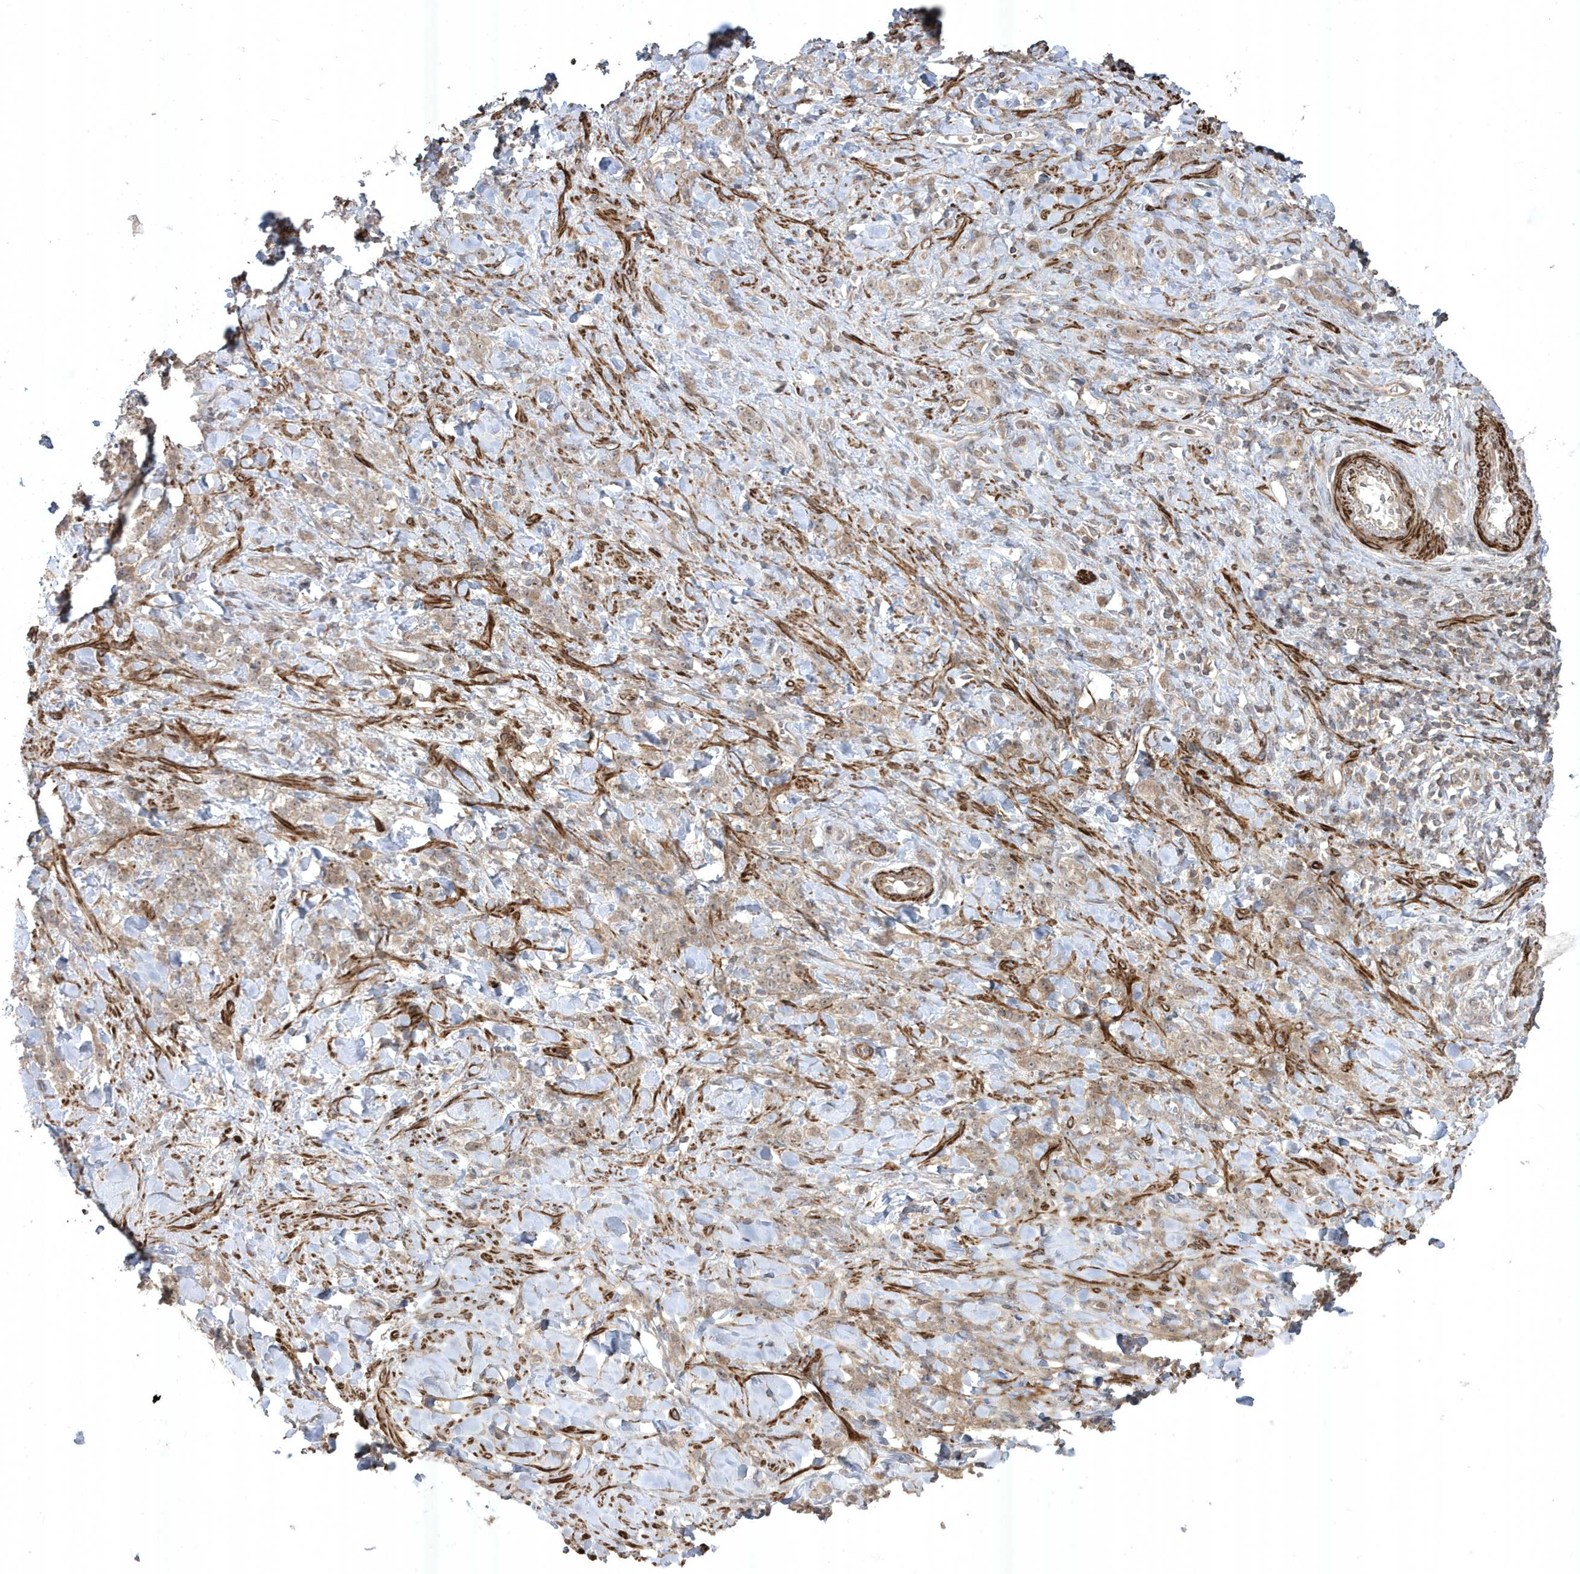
{"staining": {"intensity": "weak", "quantity": "25%-75%", "location": "cytoplasmic/membranous"}, "tissue": "stomach cancer", "cell_type": "Tumor cells", "image_type": "cancer", "snomed": [{"axis": "morphology", "description": "Normal tissue, NOS"}, {"axis": "morphology", "description": "Adenocarcinoma, NOS"}, {"axis": "topography", "description": "Stomach"}], "caption": "Protein staining reveals weak cytoplasmic/membranous staining in approximately 25%-75% of tumor cells in adenocarcinoma (stomach).", "gene": "CETN3", "patient": {"sex": "male", "age": 82}}